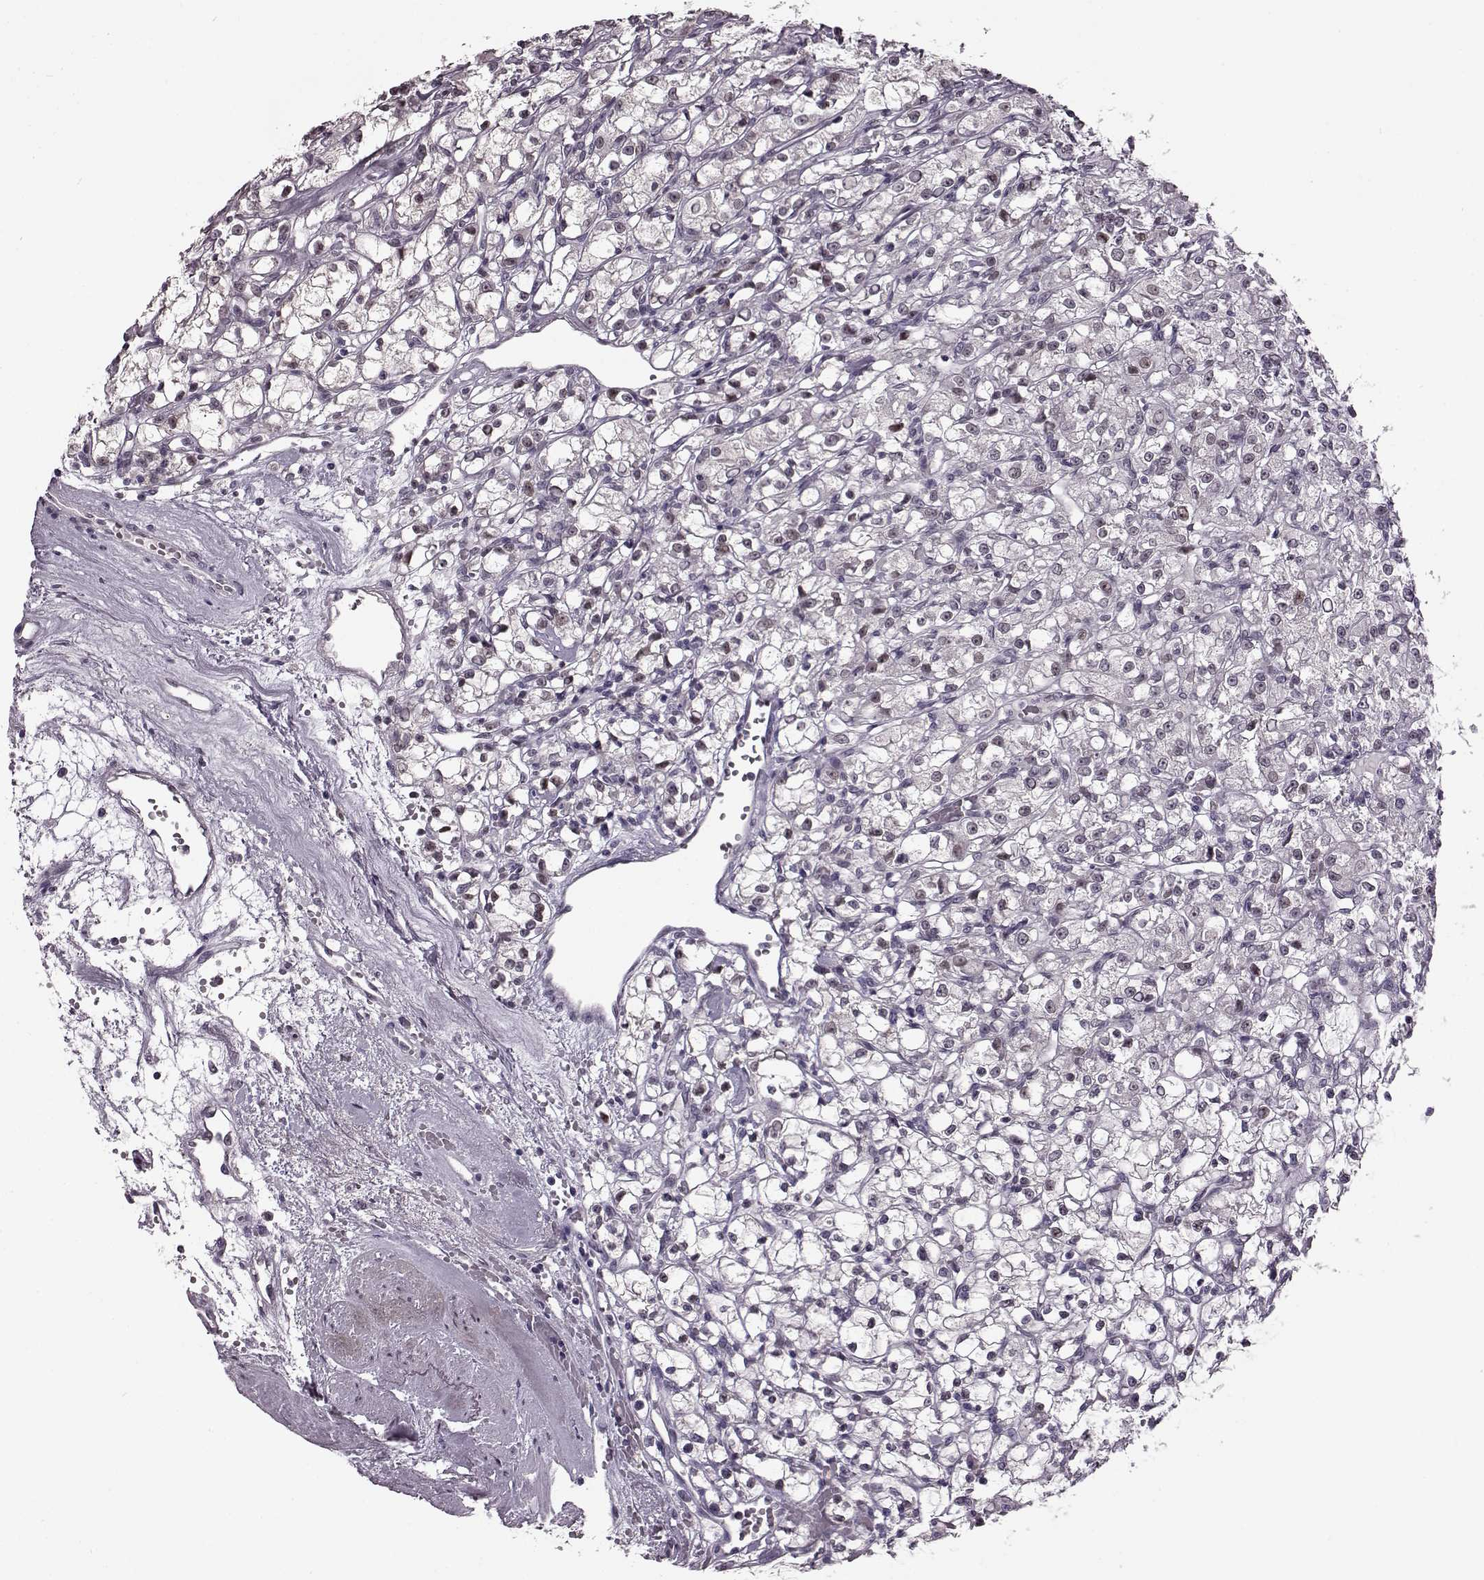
{"staining": {"intensity": "negative", "quantity": "none", "location": "none"}, "tissue": "renal cancer", "cell_type": "Tumor cells", "image_type": "cancer", "snomed": [{"axis": "morphology", "description": "Adenocarcinoma, NOS"}, {"axis": "topography", "description": "Kidney"}], "caption": "Renal cancer was stained to show a protein in brown. There is no significant positivity in tumor cells. (DAB (3,3'-diaminobenzidine) immunohistochemistry (IHC) visualized using brightfield microscopy, high magnification).", "gene": "STX1B", "patient": {"sex": "female", "age": 59}}